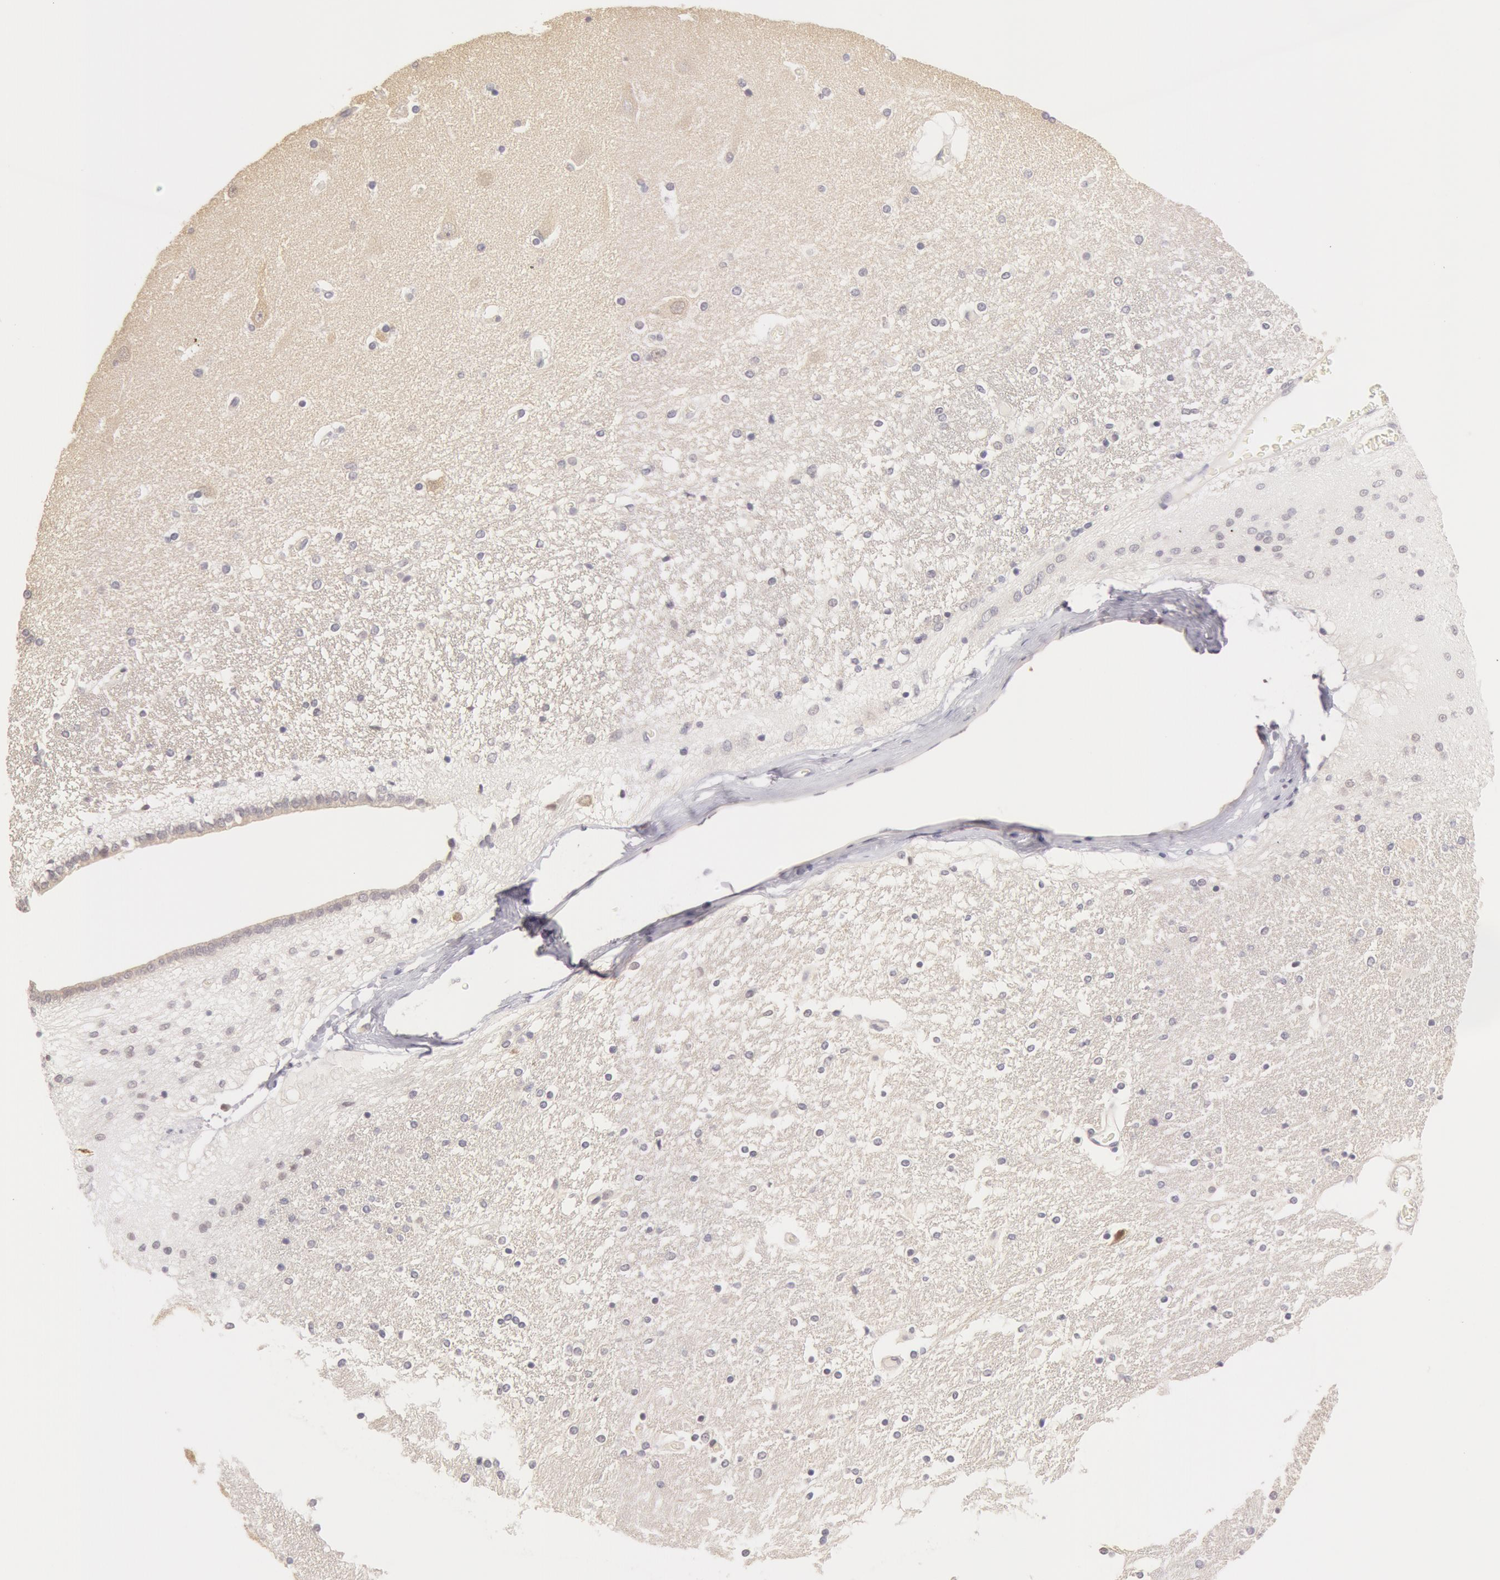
{"staining": {"intensity": "negative", "quantity": "none", "location": "none"}, "tissue": "hippocampus", "cell_type": "Glial cells", "image_type": "normal", "snomed": [{"axis": "morphology", "description": "Normal tissue, NOS"}, {"axis": "topography", "description": "Hippocampus"}], "caption": "A high-resolution histopathology image shows immunohistochemistry staining of benign hippocampus, which displays no significant staining in glial cells.", "gene": "ZNF597", "patient": {"sex": "female", "age": 54}}